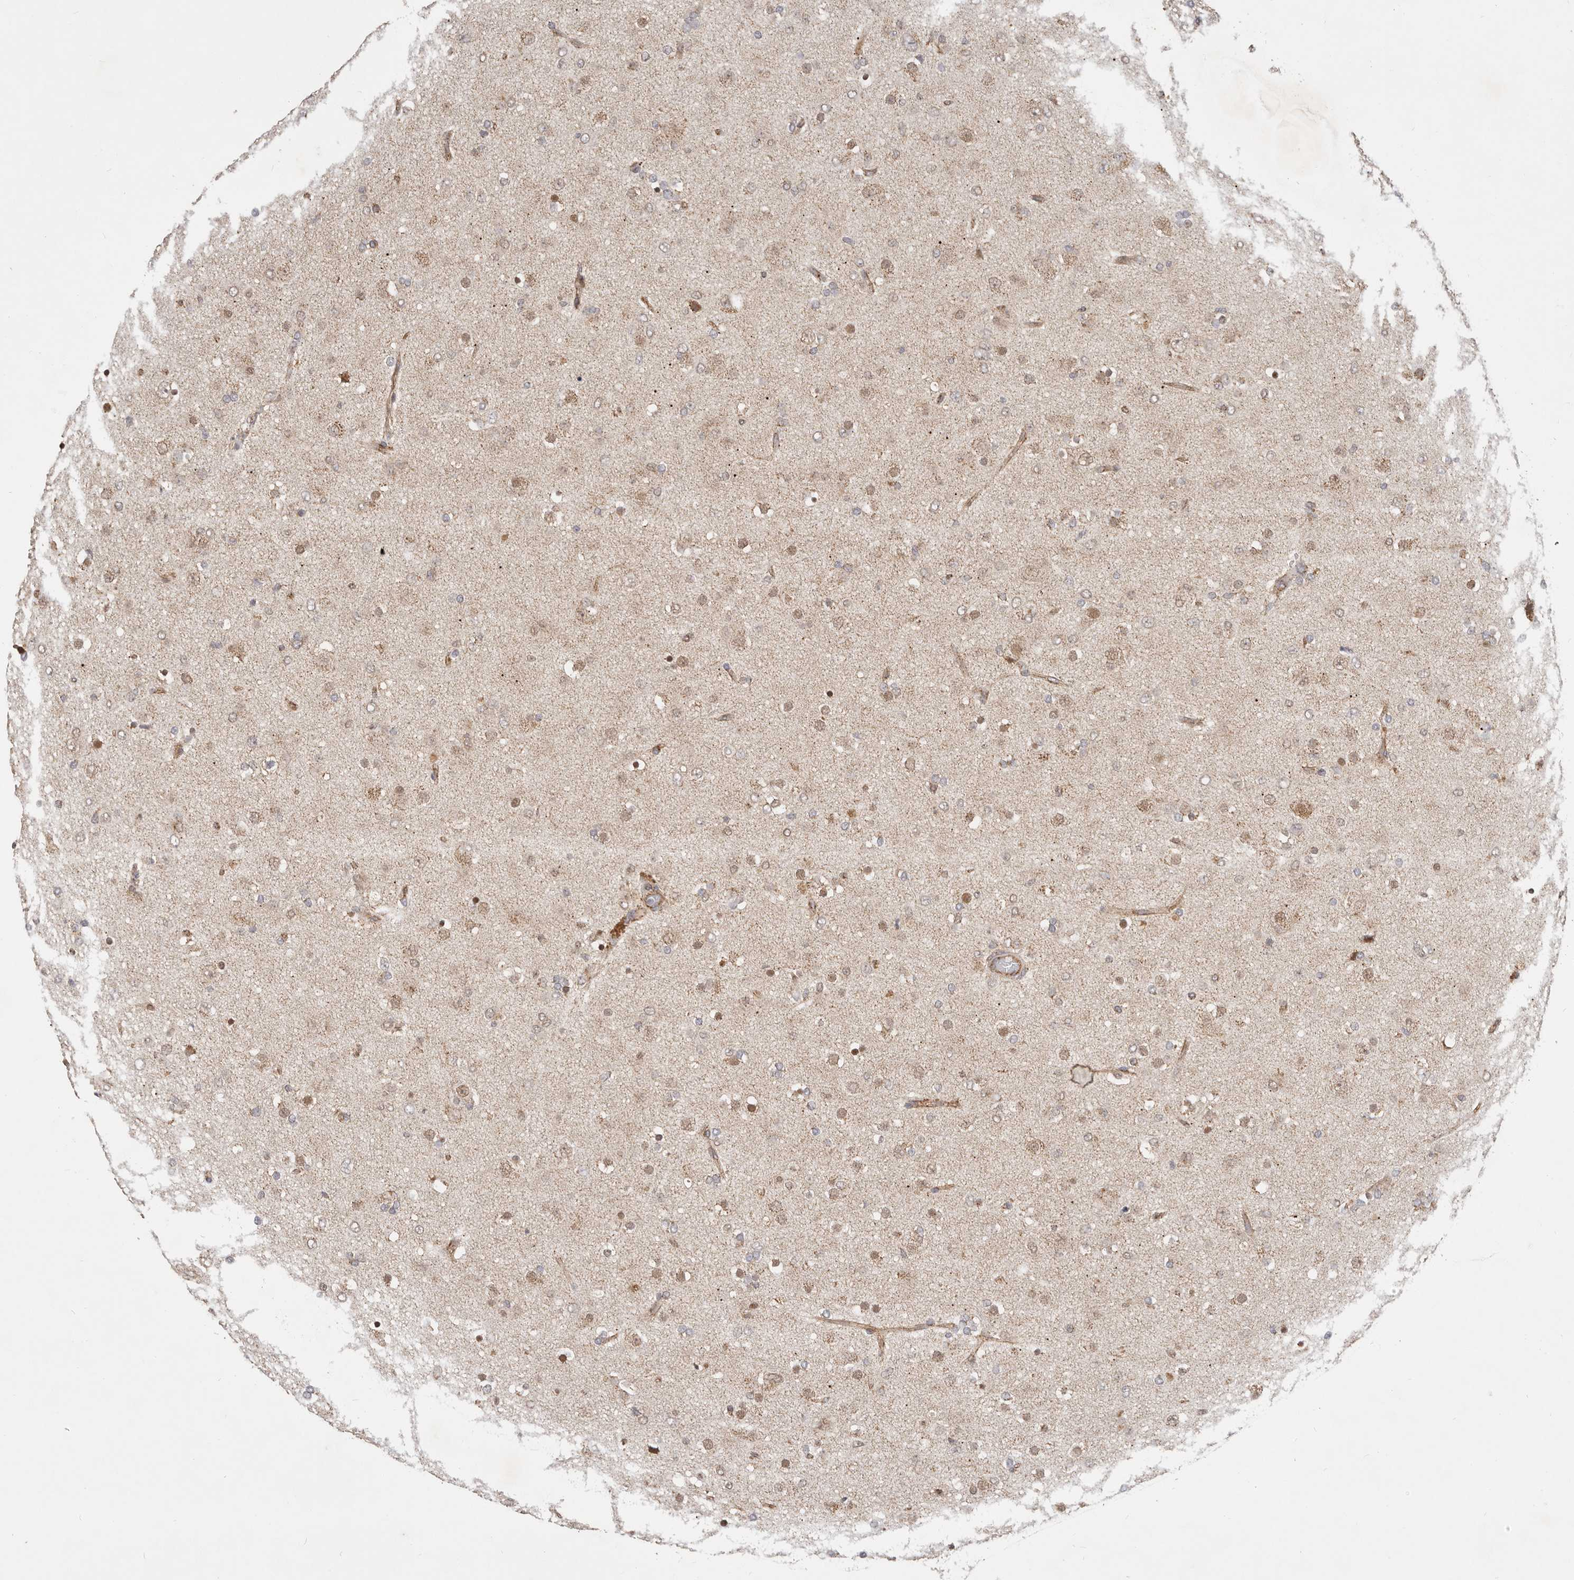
{"staining": {"intensity": "weak", "quantity": "25%-75%", "location": "cytoplasmic/membranous,nuclear"}, "tissue": "glioma", "cell_type": "Tumor cells", "image_type": "cancer", "snomed": [{"axis": "morphology", "description": "Glioma, malignant, Low grade"}, {"axis": "topography", "description": "Brain"}], "caption": "Brown immunohistochemical staining in low-grade glioma (malignant) demonstrates weak cytoplasmic/membranous and nuclear staining in approximately 25%-75% of tumor cells.", "gene": "USP49", "patient": {"sex": "male", "age": 65}}